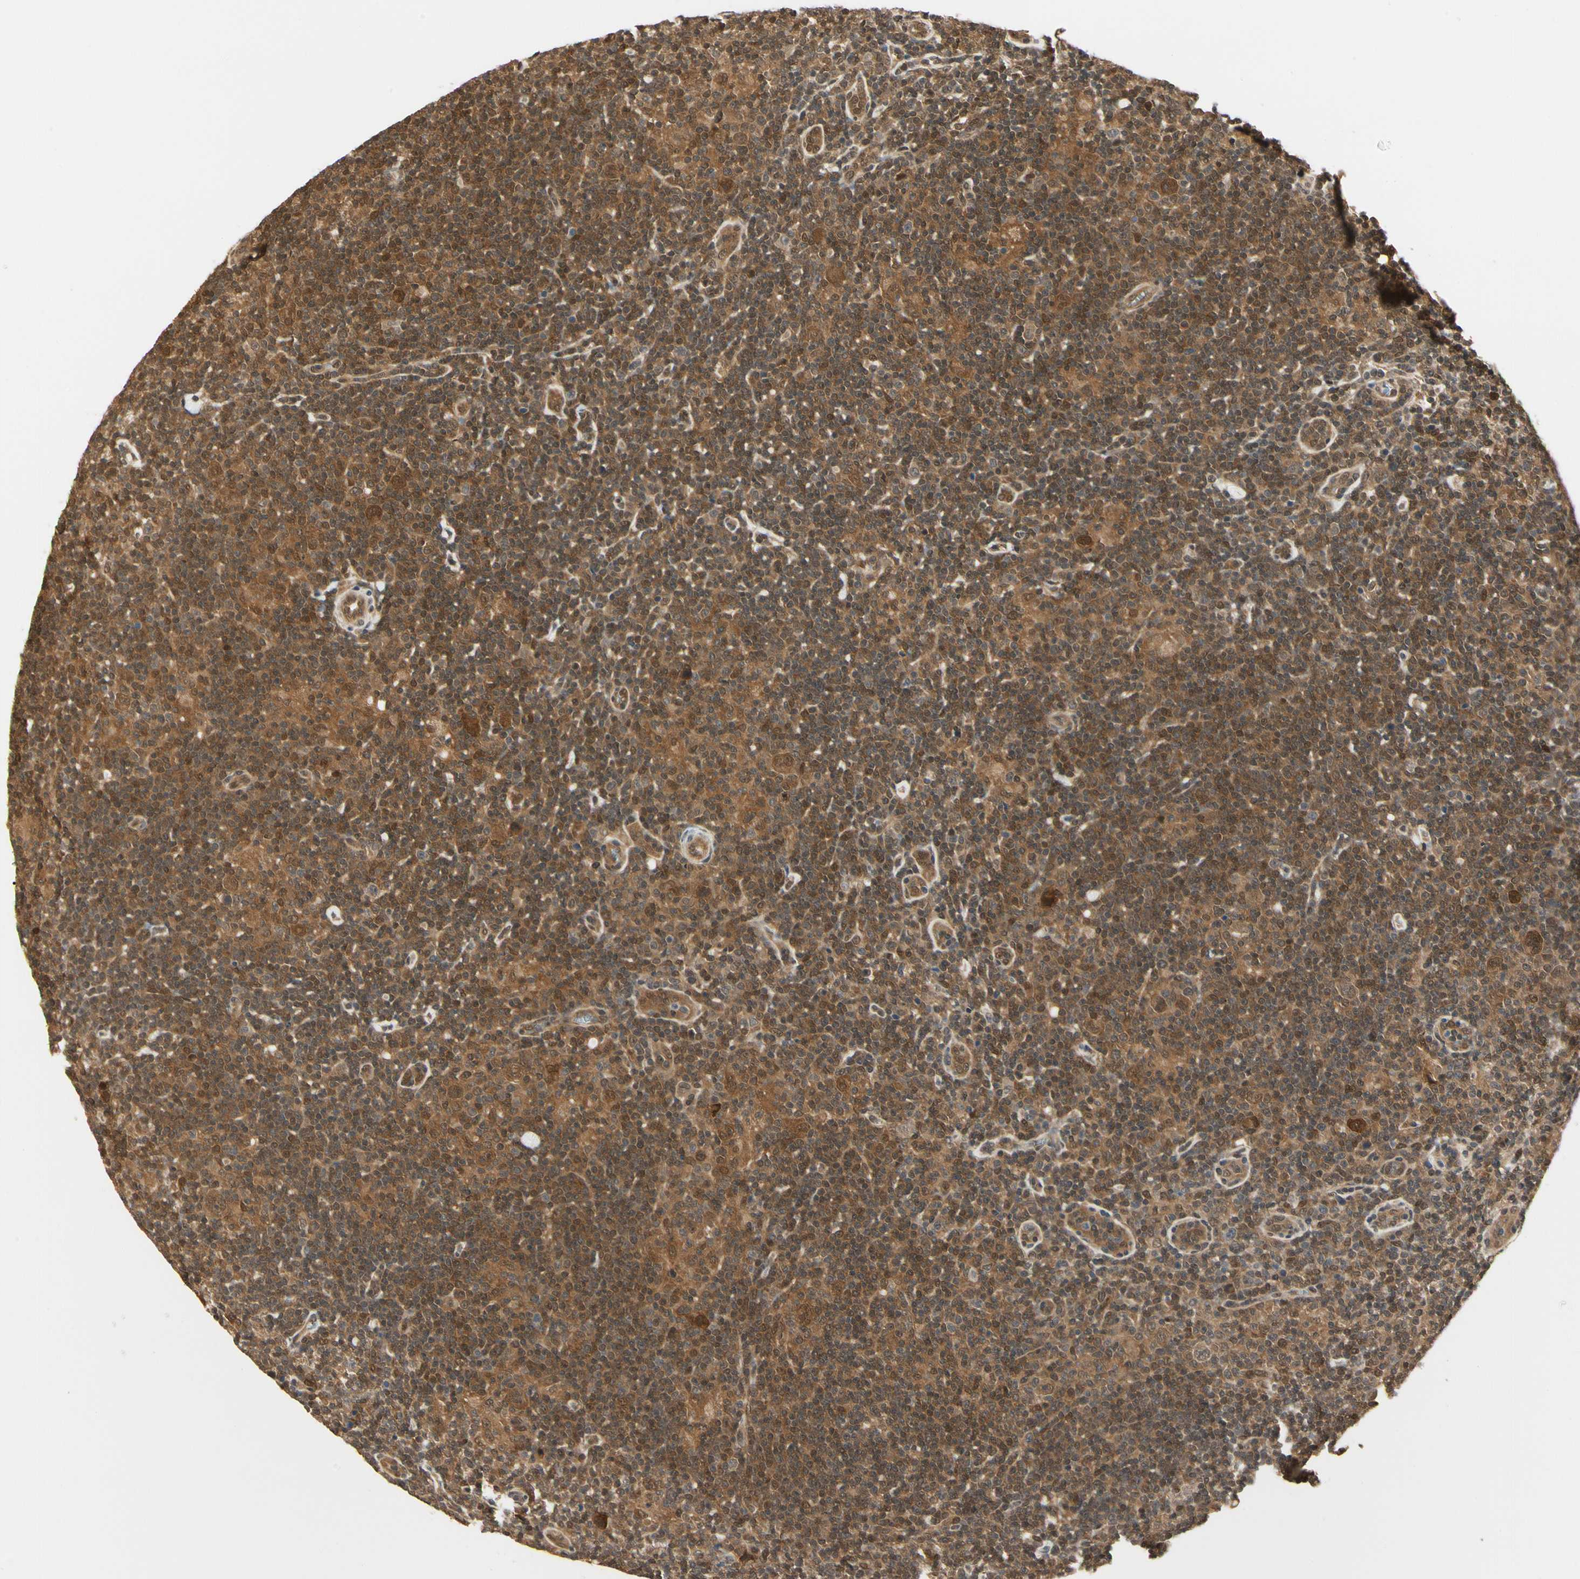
{"staining": {"intensity": "strong", "quantity": ">75%", "location": "cytoplasmic/membranous,nuclear"}, "tissue": "lymphoma", "cell_type": "Tumor cells", "image_type": "cancer", "snomed": [{"axis": "morphology", "description": "Hodgkin's disease, NOS"}, {"axis": "topography", "description": "Lymph node"}], "caption": "A high amount of strong cytoplasmic/membranous and nuclear positivity is present in approximately >75% of tumor cells in lymphoma tissue. The protein of interest is stained brown, and the nuclei are stained in blue (DAB IHC with brightfield microscopy, high magnification).", "gene": "UBE2Z", "patient": {"sex": "female", "age": 57}}